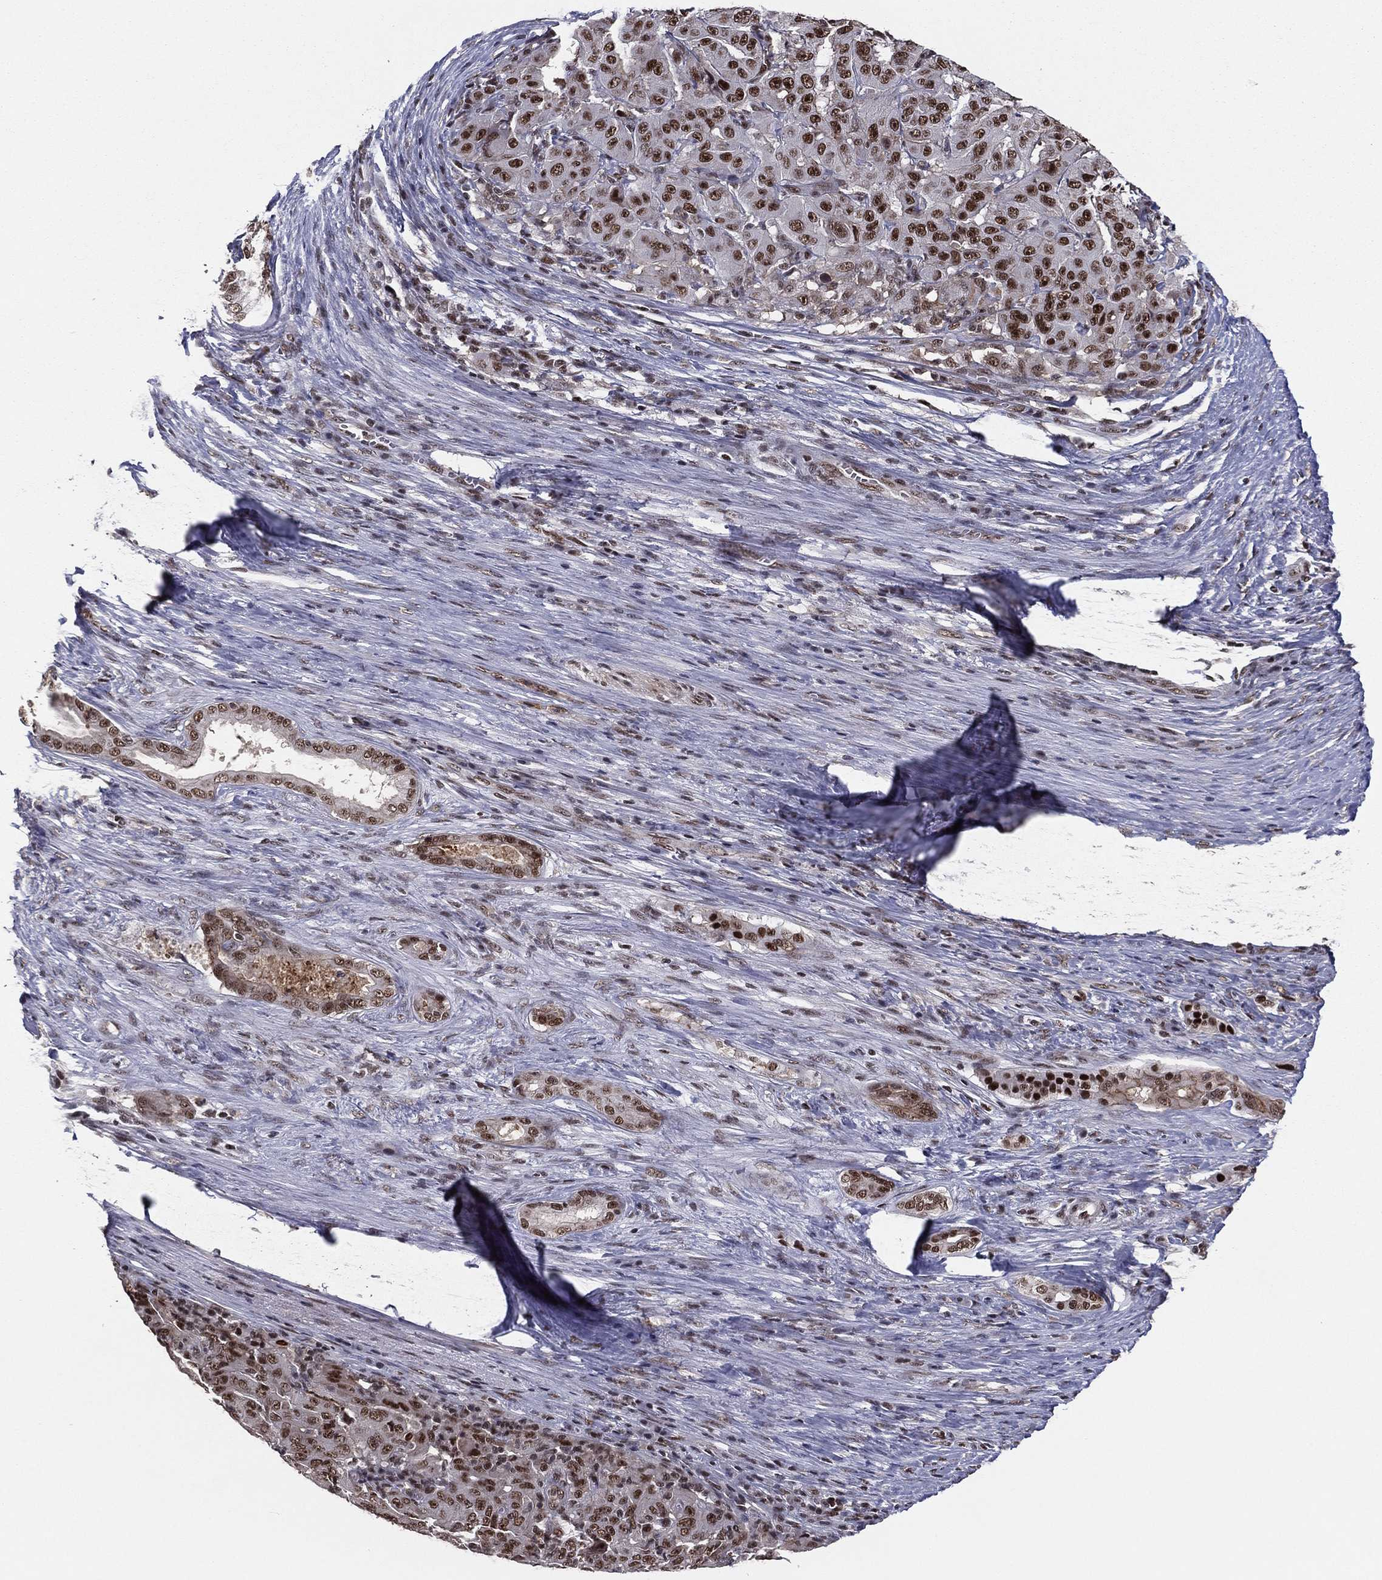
{"staining": {"intensity": "strong", "quantity": "25%-75%", "location": "nuclear"}, "tissue": "pancreatic cancer", "cell_type": "Tumor cells", "image_type": "cancer", "snomed": [{"axis": "morphology", "description": "Adenocarcinoma, NOS"}, {"axis": "topography", "description": "Pancreas"}], "caption": "Pancreatic cancer (adenocarcinoma) stained with DAB (3,3'-diaminobenzidine) immunohistochemistry exhibits high levels of strong nuclear expression in about 25%-75% of tumor cells.", "gene": "GPALPP1", "patient": {"sex": "male", "age": 63}}